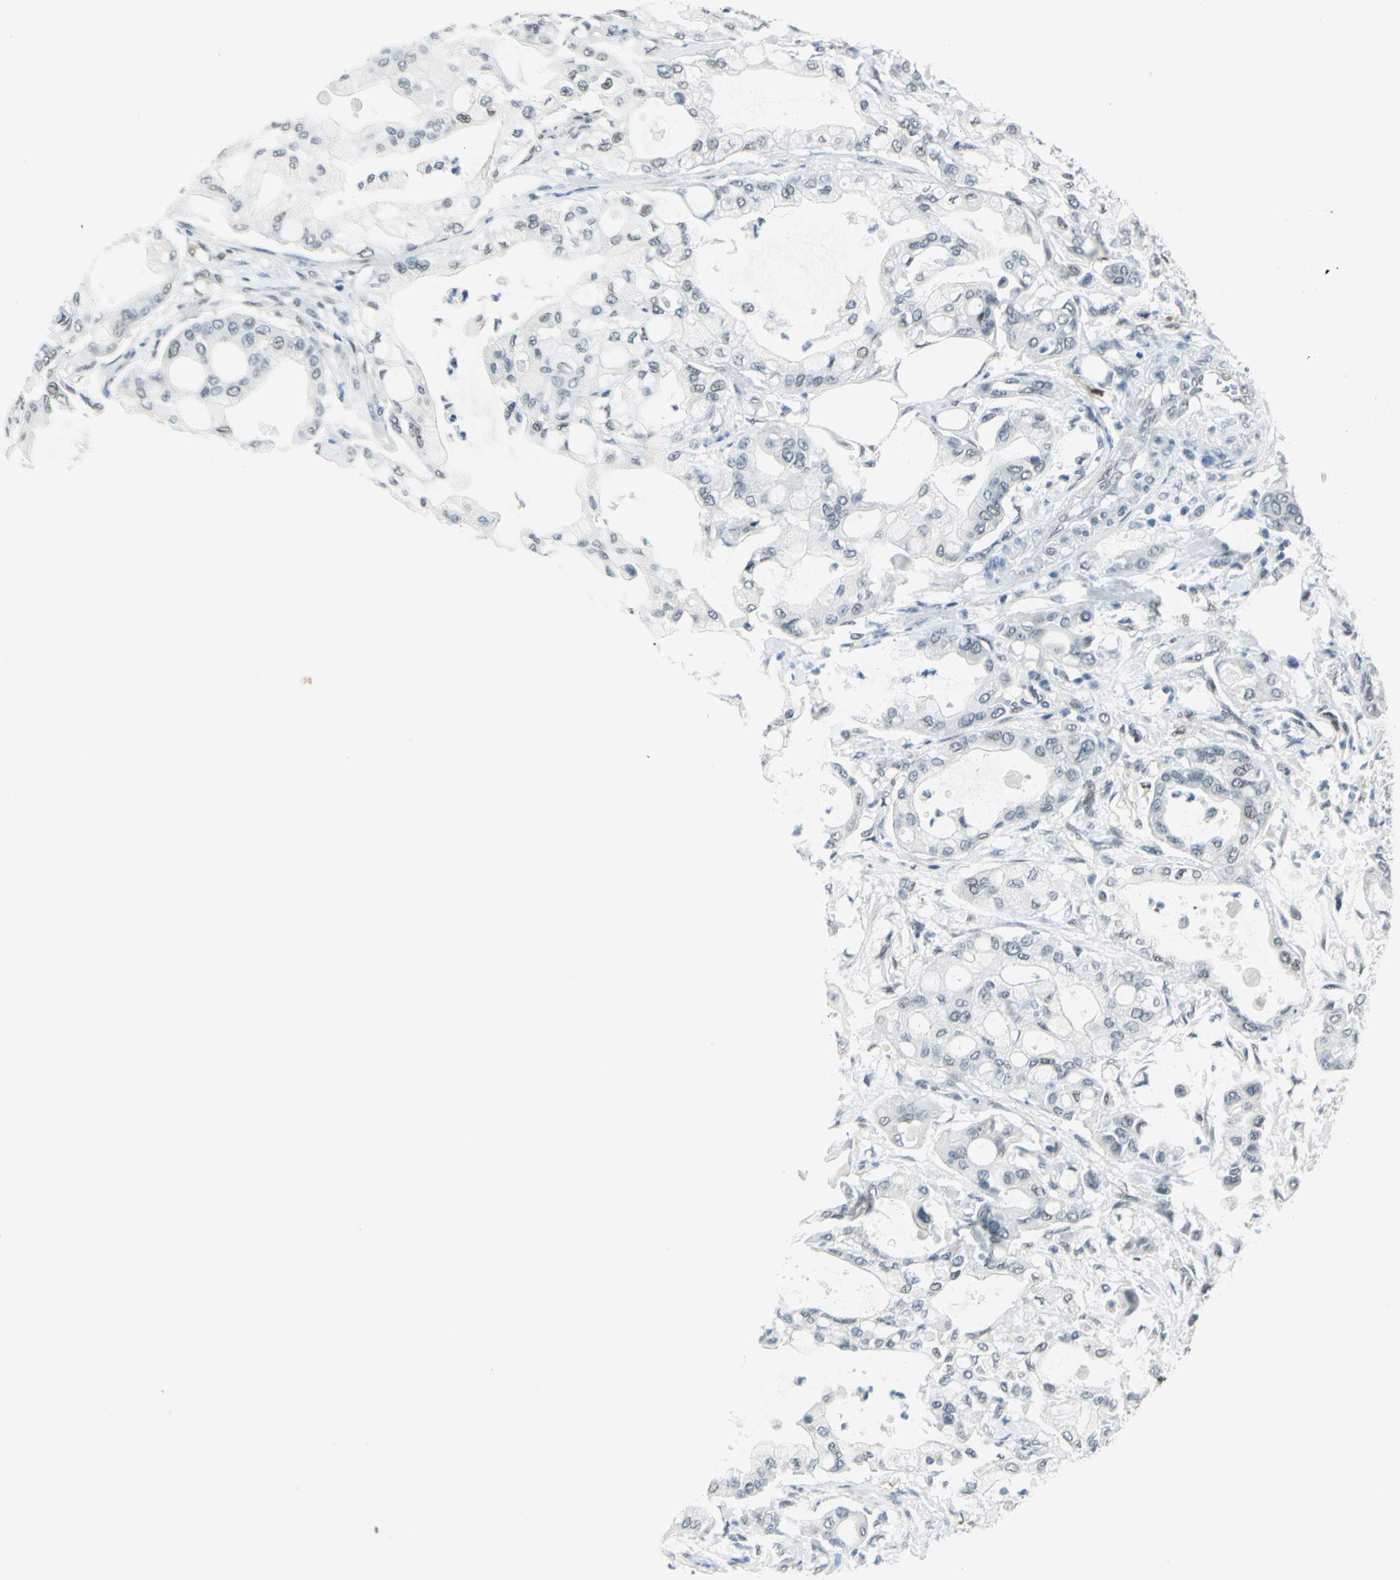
{"staining": {"intensity": "negative", "quantity": "none", "location": "none"}, "tissue": "pancreatic cancer", "cell_type": "Tumor cells", "image_type": "cancer", "snomed": [{"axis": "morphology", "description": "Adenocarcinoma, NOS"}, {"axis": "morphology", "description": "Adenocarcinoma, metastatic, NOS"}, {"axis": "topography", "description": "Lymph node"}, {"axis": "topography", "description": "Pancreas"}, {"axis": "topography", "description": "Duodenum"}], "caption": "IHC of human pancreatic cancer shows no staining in tumor cells.", "gene": "MTMR10", "patient": {"sex": "female", "age": 64}}